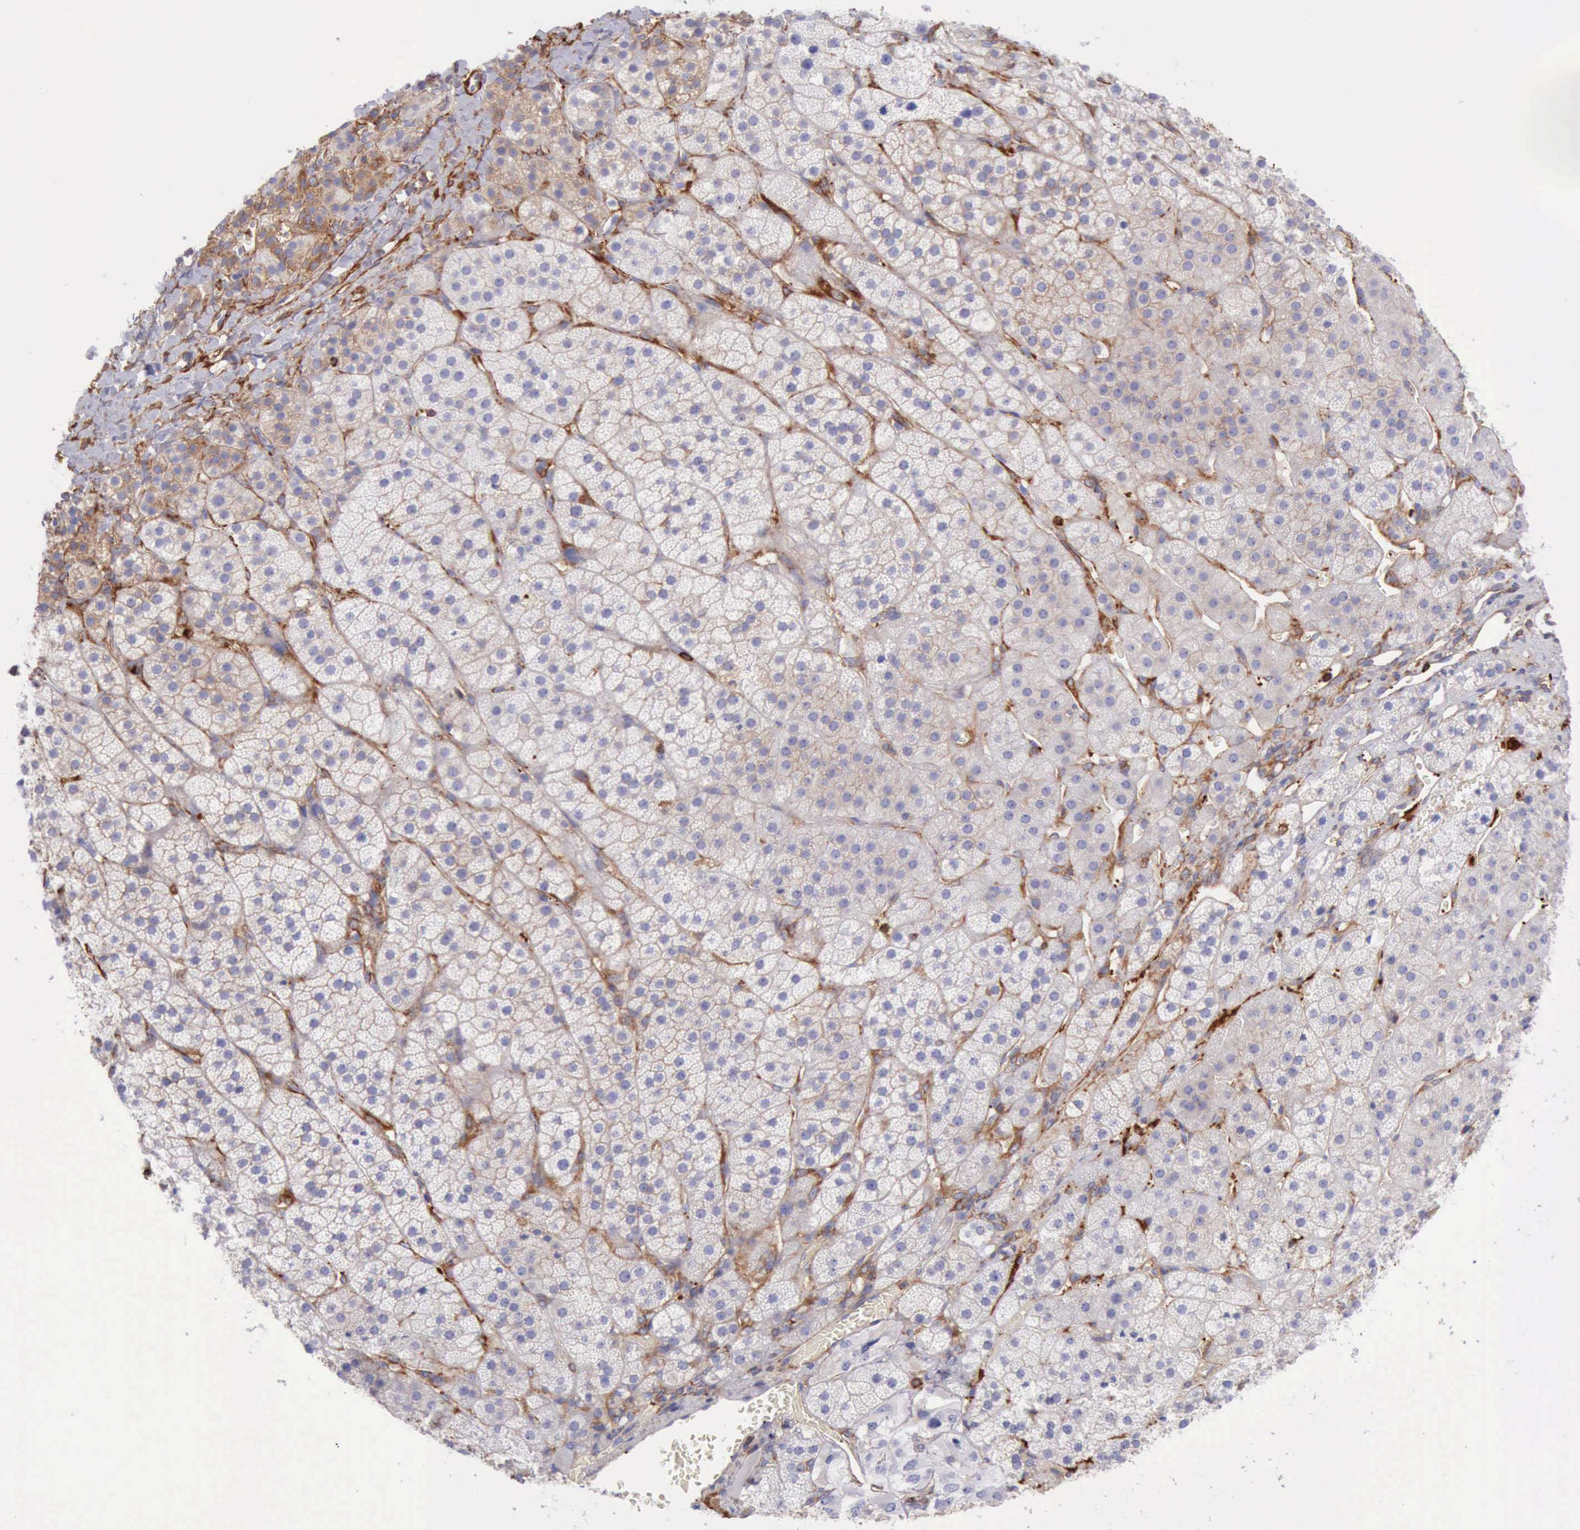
{"staining": {"intensity": "negative", "quantity": "none", "location": "none"}, "tissue": "adrenal gland", "cell_type": "Glandular cells", "image_type": "normal", "snomed": [{"axis": "morphology", "description": "Normal tissue, NOS"}, {"axis": "topography", "description": "Adrenal gland"}], "caption": "Micrograph shows no significant protein expression in glandular cells of benign adrenal gland.", "gene": "FLNA", "patient": {"sex": "female", "age": 44}}